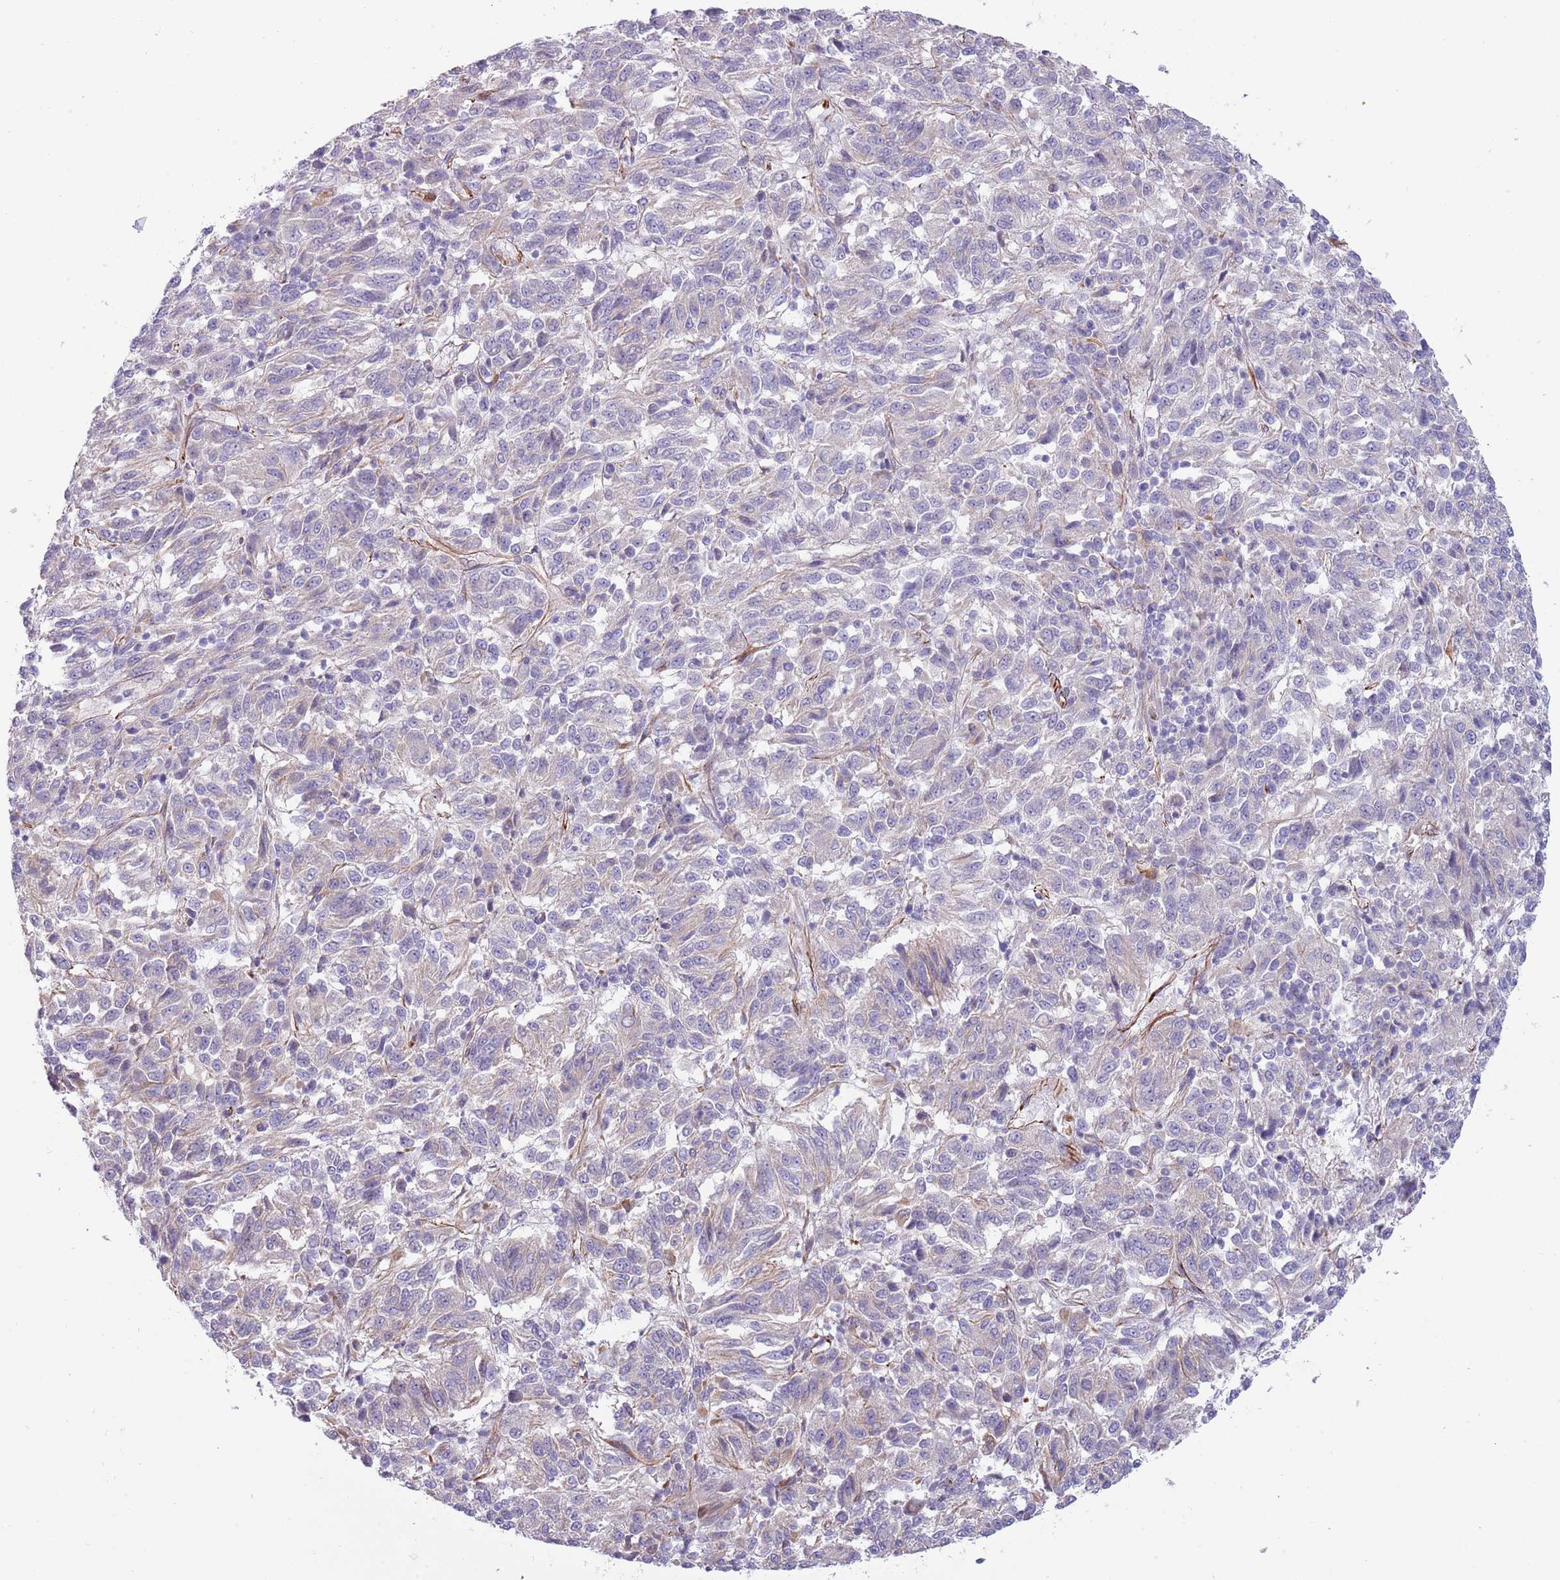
{"staining": {"intensity": "negative", "quantity": "none", "location": "none"}, "tissue": "melanoma", "cell_type": "Tumor cells", "image_type": "cancer", "snomed": [{"axis": "morphology", "description": "Malignant melanoma, Metastatic site"}, {"axis": "topography", "description": "Lung"}], "caption": "Immunohistochemistry (IHC) of malignant melanoma (metastatic site) exhibits no positivity in tumor cells.", "gene": "MOGAT1", "patient": {"sex": "male", "age": 64}}